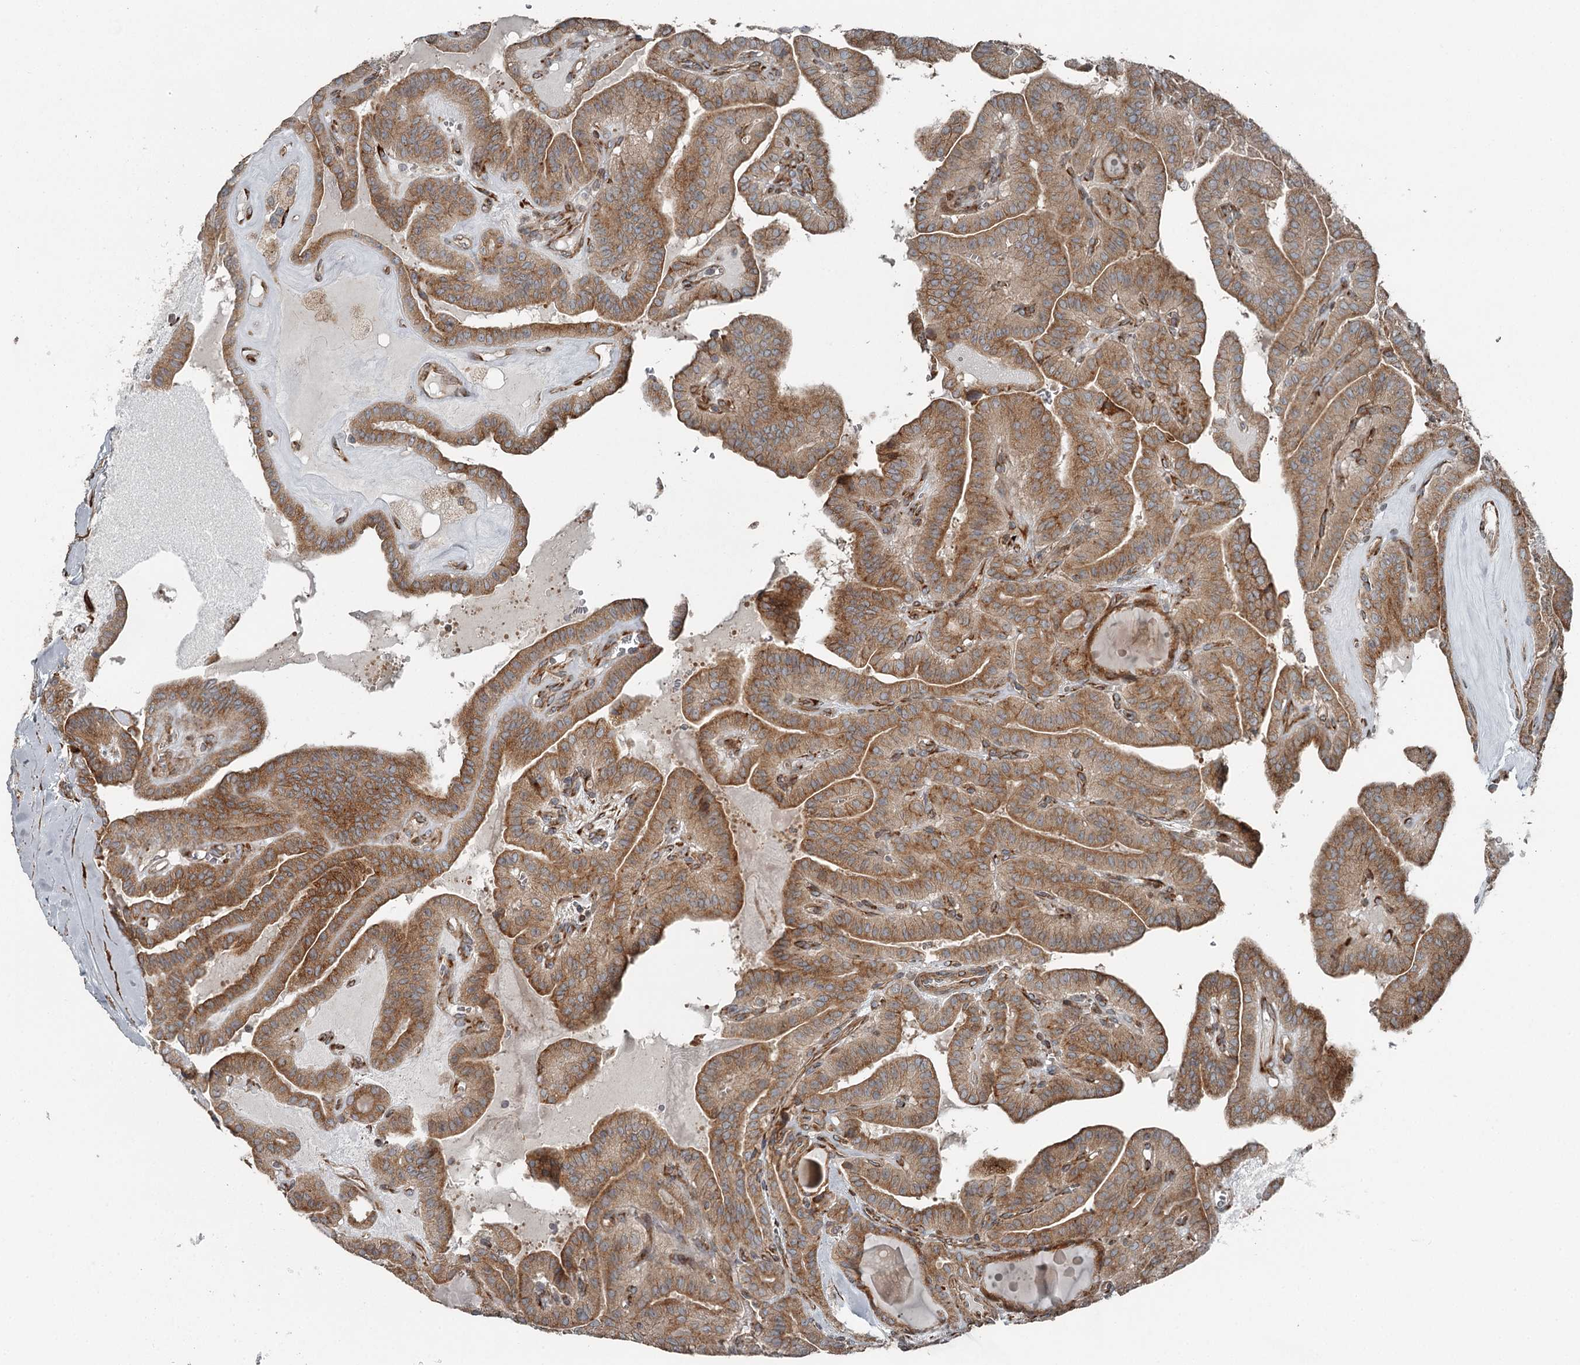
{"staining": {"intensity": "moderate", "quantity": ">75%", "location": "cytoplasmic/membranous"}, "tissue": "thyroid cancer", "cell_type": "Tumor cells", "image_type": "cancer", "snomed": [{"axis": "morphology", "description": "Papillary adenocarcinoma, NOS"}, {"axis": "topography", "description": "Thyroid gland"}], "caption": "Immunohistochemical staining of human thyroid cancer demonstrates medium levels of moderate cytoplasmic/membranous staining in approximately >75% of tumor cells.", "gene": "RASSF8", "patient": {"sex": "male", "age": 52}}